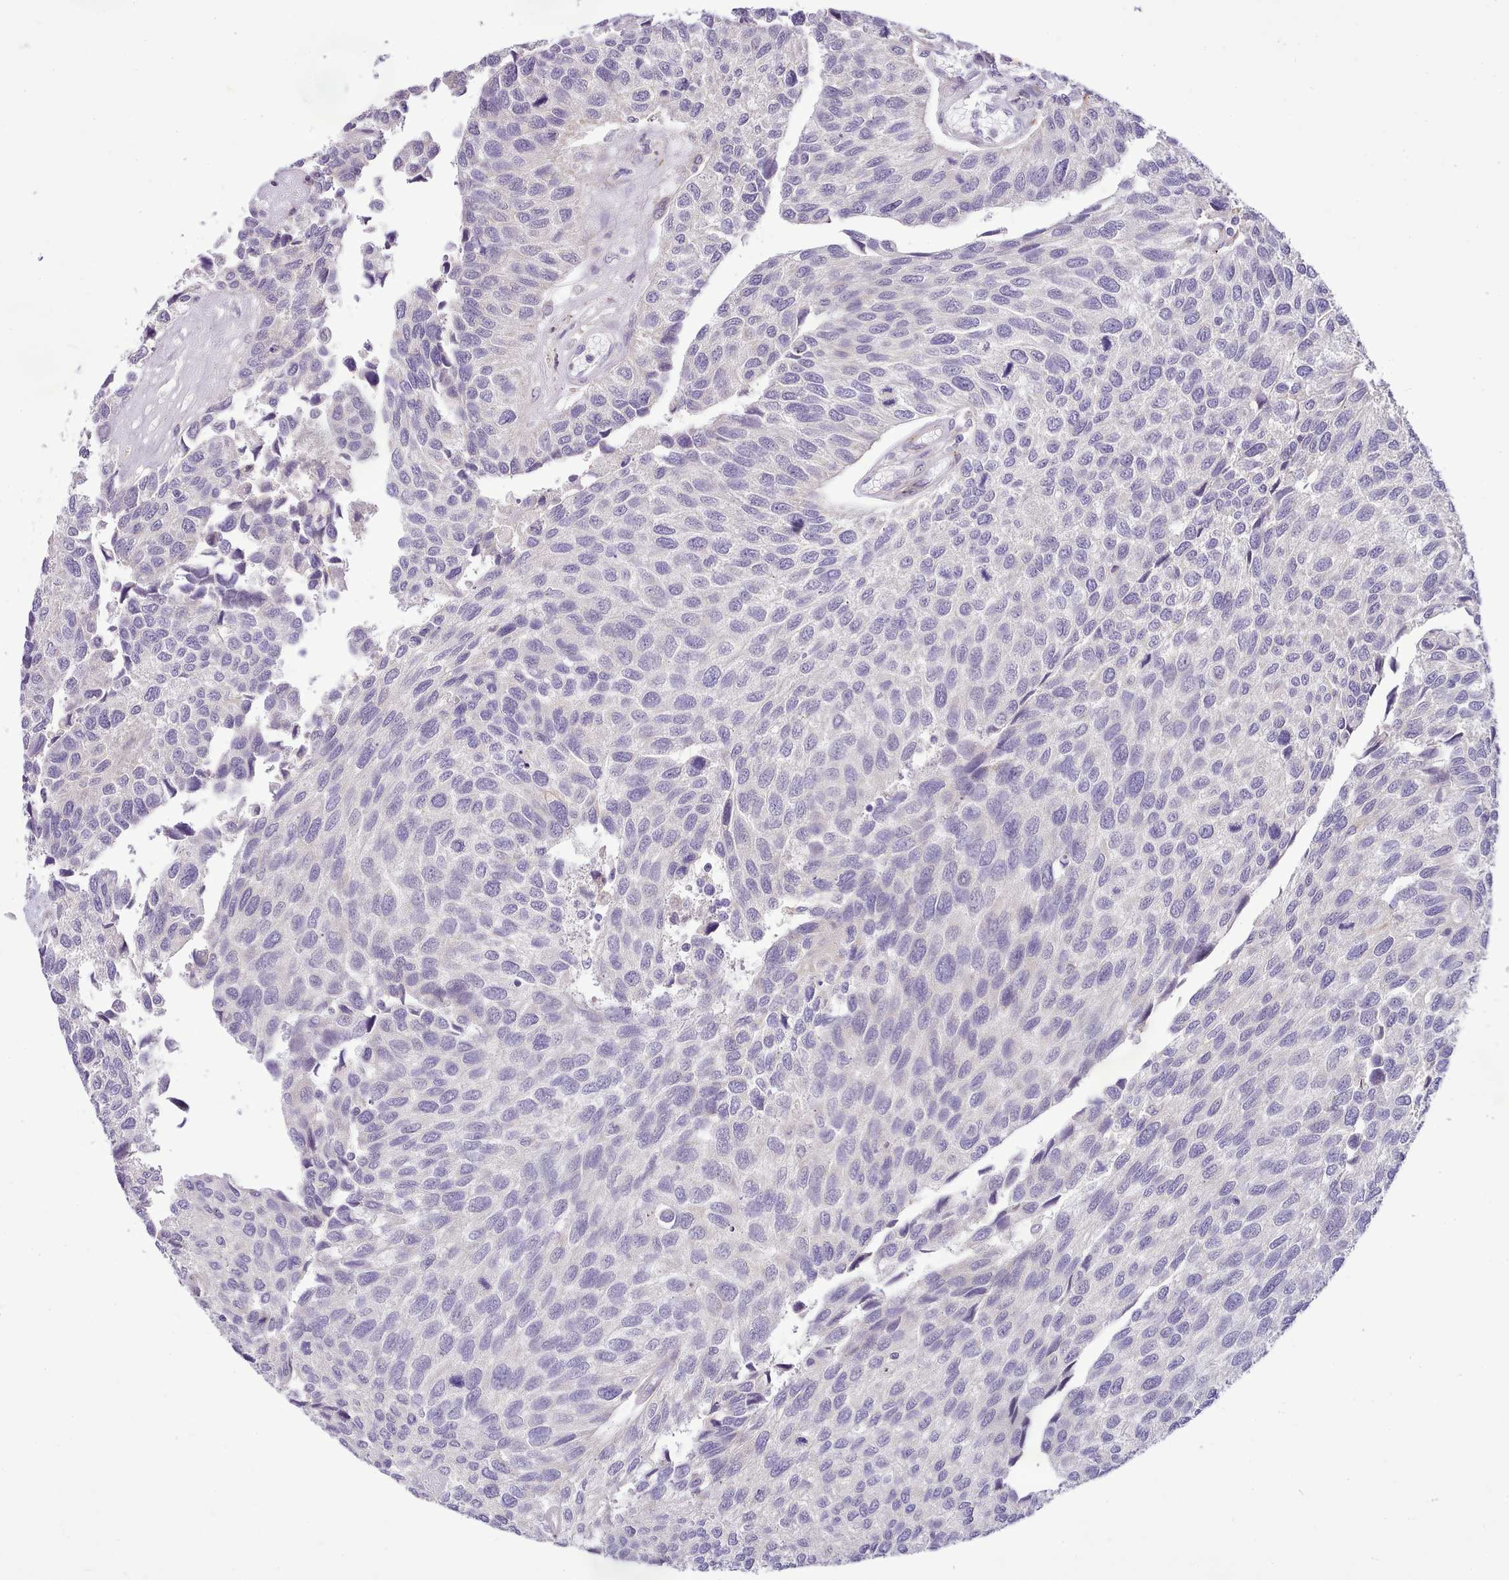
{"staining": {"intensity": "negative", "quantity": "none", "location": "none"}, "tissue": "urothelial cancer", "cell_type": "Tumor cells", "image_type": "cancer", "snomed": [{"axis": "morphology", "description": "Urothelial carcinoma, NOS"}, {"axis": "topography", "description": "Urinary bladder"}], "caption": "Immunohistochemistry (IHC) of urothelial cancer exhibits no positivity in tumor cells.", "gene": "FAM83E", "patient": {"sex": "male", "age": 55}}